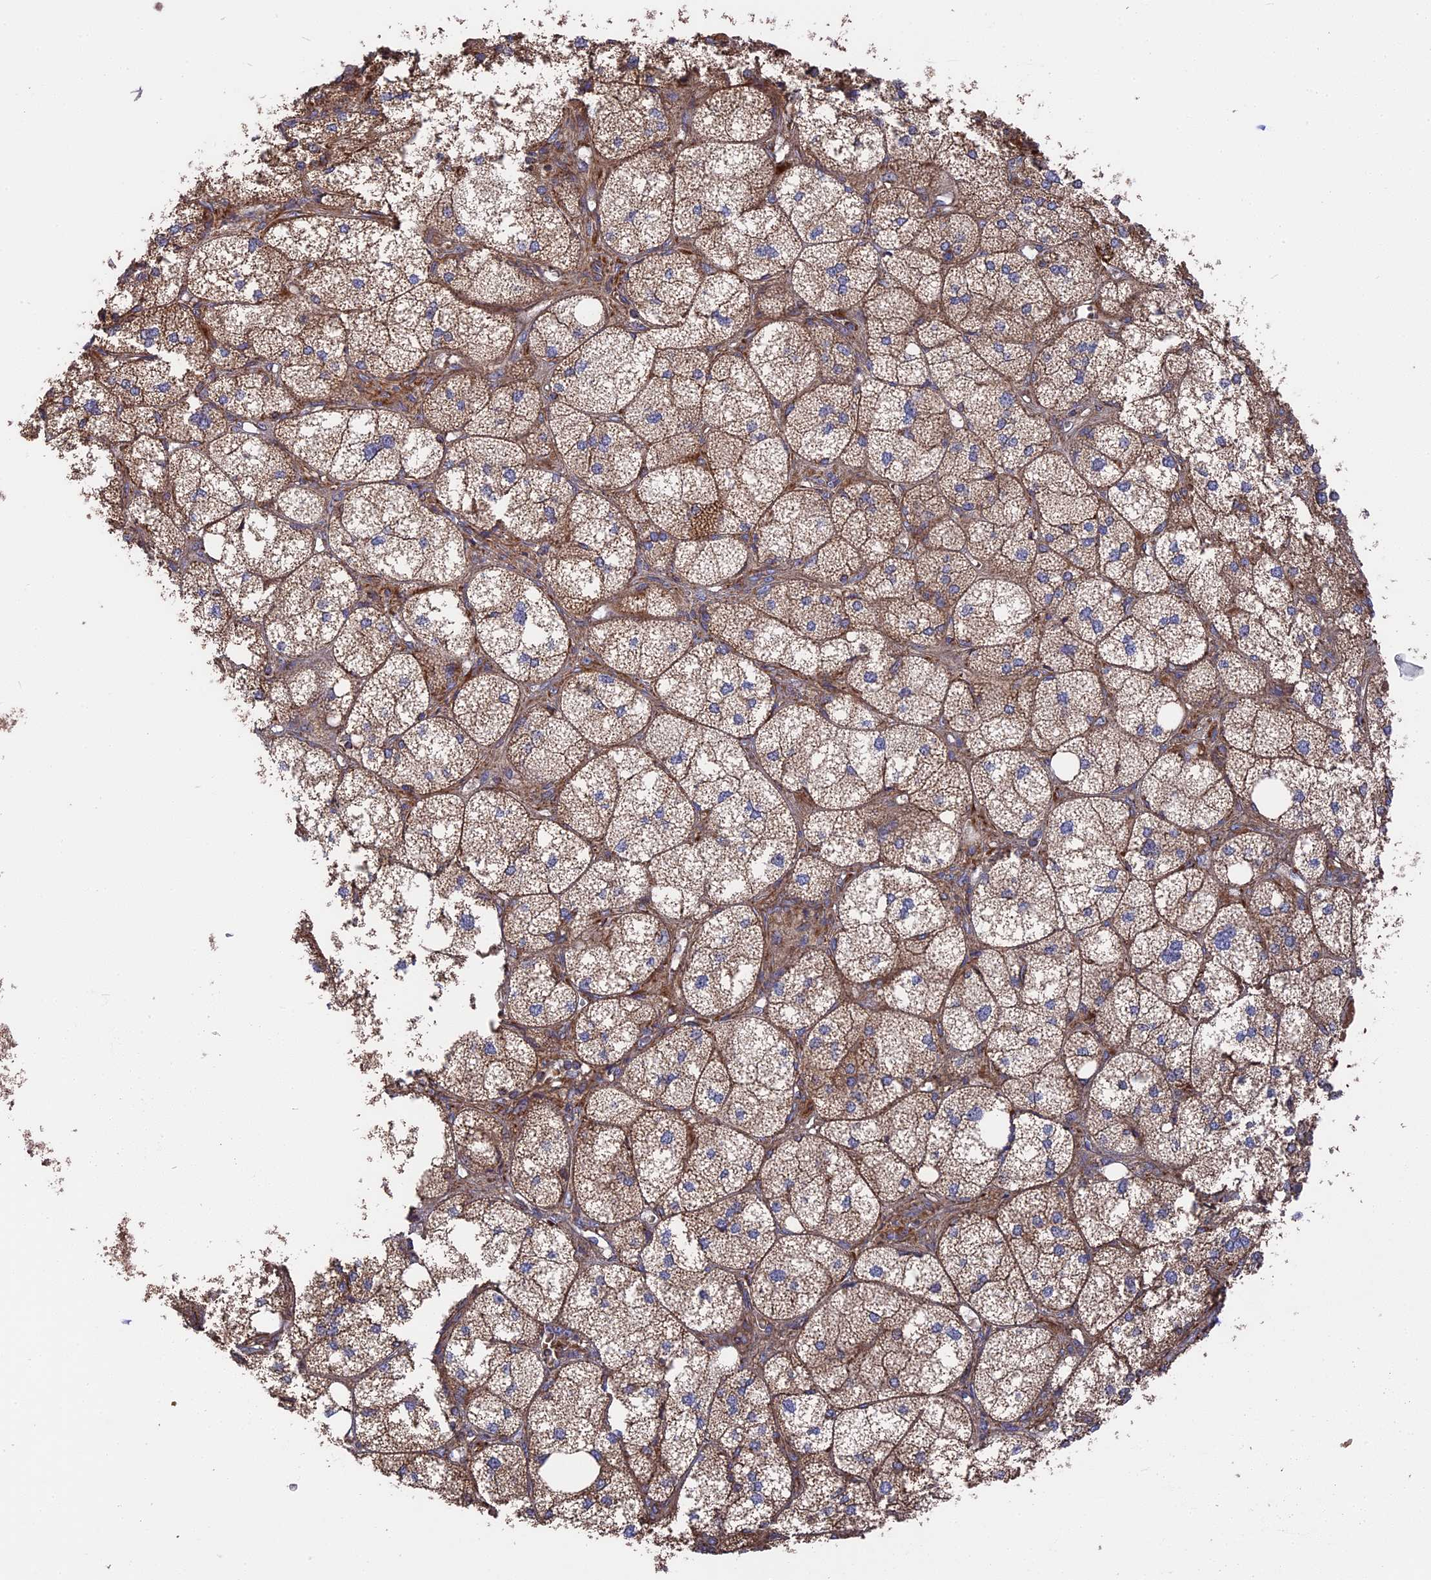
{"staining": {"intensity": "strong", "quantity": ">75%", "location": "cytoplasmic/membranous"}, "tissue": "adrenal gland", "cell_type": "Glandular cells", "image_type": "normal", "snomed": [{"axis": "morphology", "description": "Normal tissue, NOS"}, {"axis": "topography", "description": "Adrenal gland"}], "caption": "IHC staining of normal adrenal gland, which exhibits high levels of strong cytoplasmic/membranous positivity in approximately >75% of glandular cells indicating strong cytoplasmic/membranous protein positivity. The staining was performed using DAB (3,3'-diaminobenzidine) (brown) for protein detection and nuclei were counterstained in hematoxylin (blue).", "gene": "TELO2", "patient": {"sex": "female", "age": 61}}